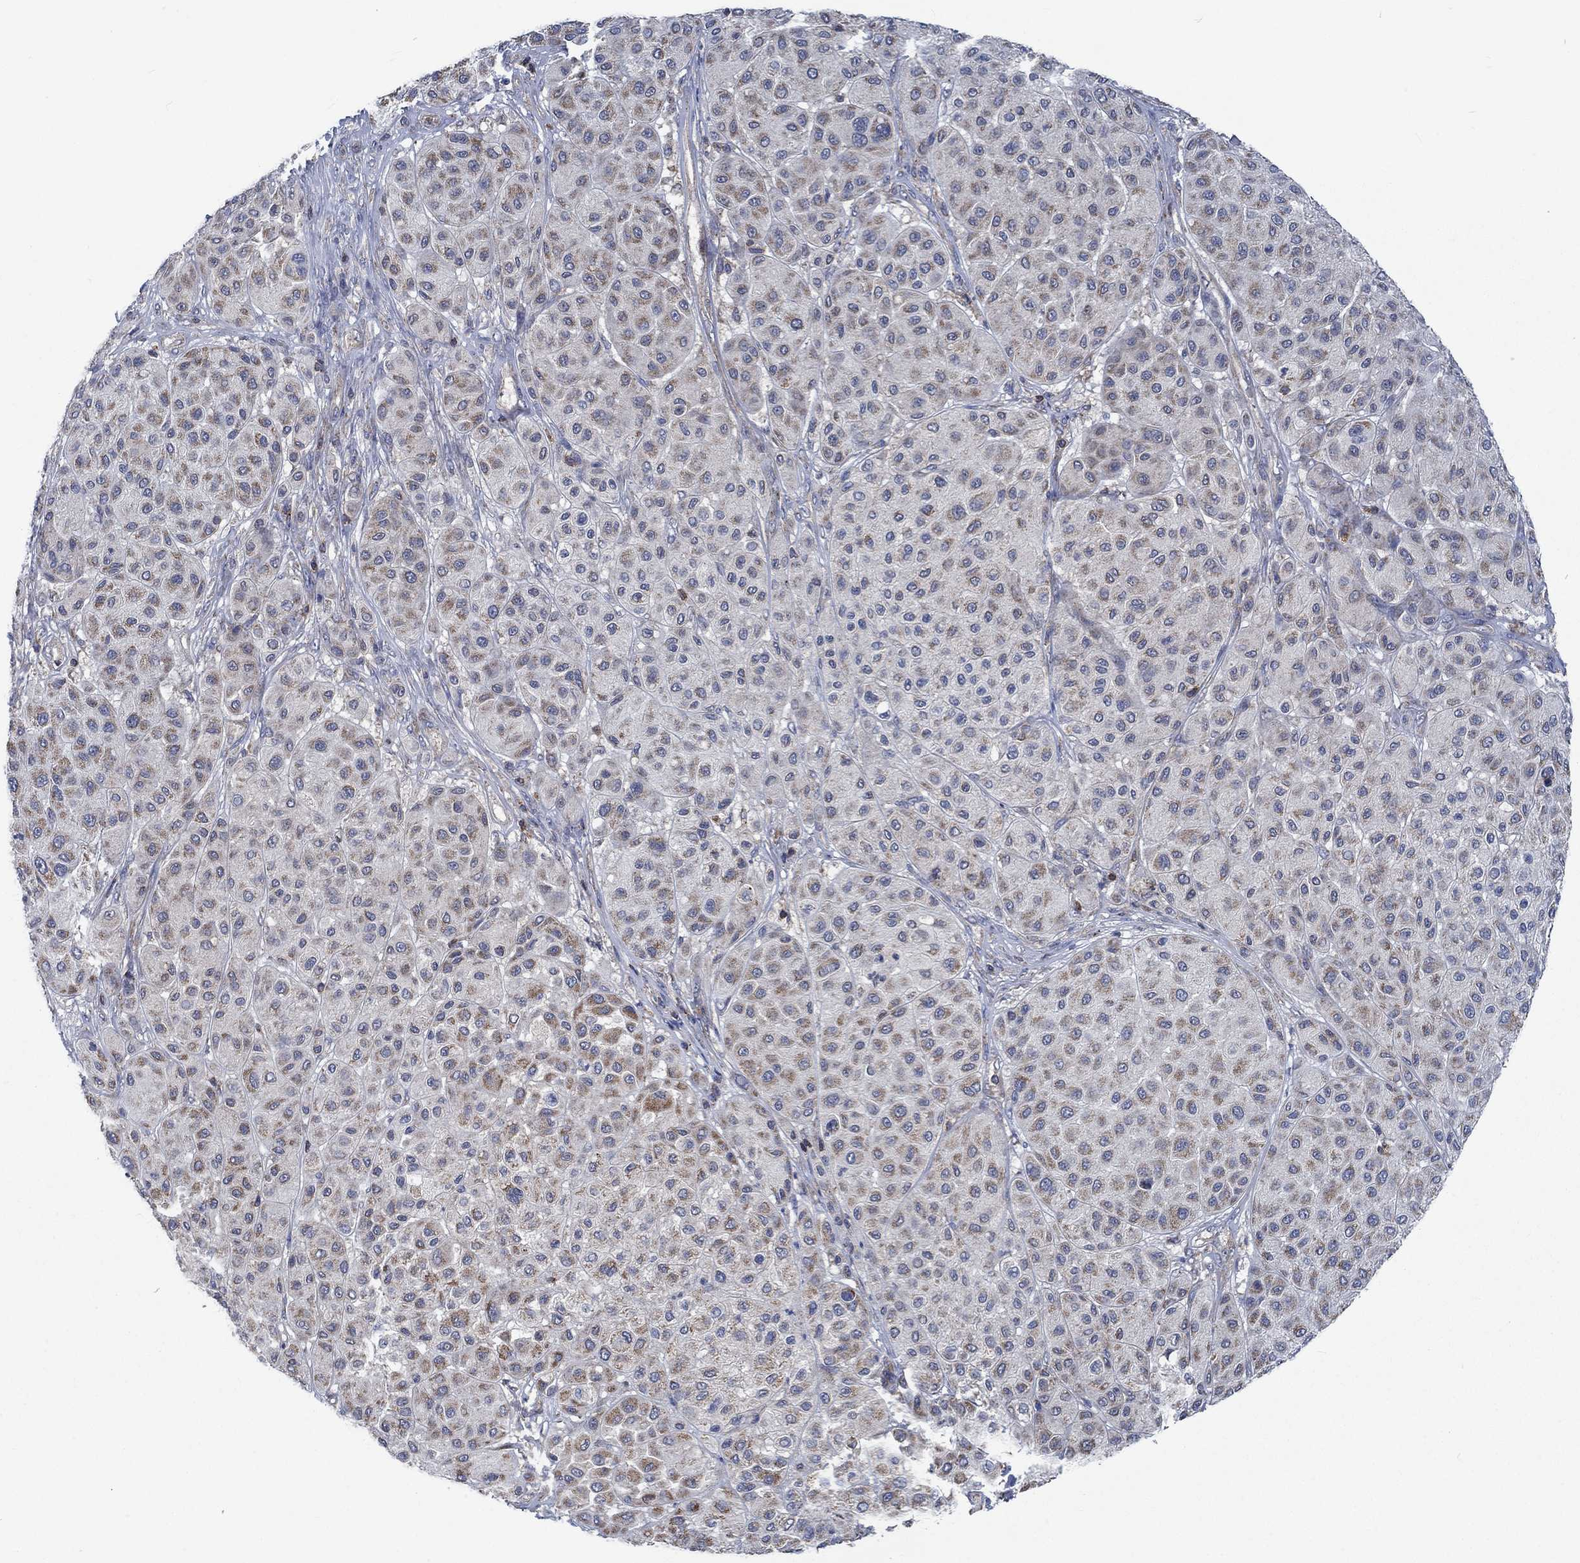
{"staining": {"intensity": "weak", "quantity": ">75%", "location": "cytoplasmic/membranous"}, "tissue": "melanoma", "cell_type": "Tumor cells", "image_type": "cancer", "snomed": [{"axis": "morphology", "description": "Malignant melanoma, Metastatic site"}, {"axis": "topography", "description": "Smooth muscle"}], "caption": "Brown immunohistochemical staining in human malignant melanoma (metastatic site) shows weak cytoplasmic/membranous staining in about >75% of tumor cells.", "gene": "STXBP6", "patient": {"sex": "male", "age": 41}}